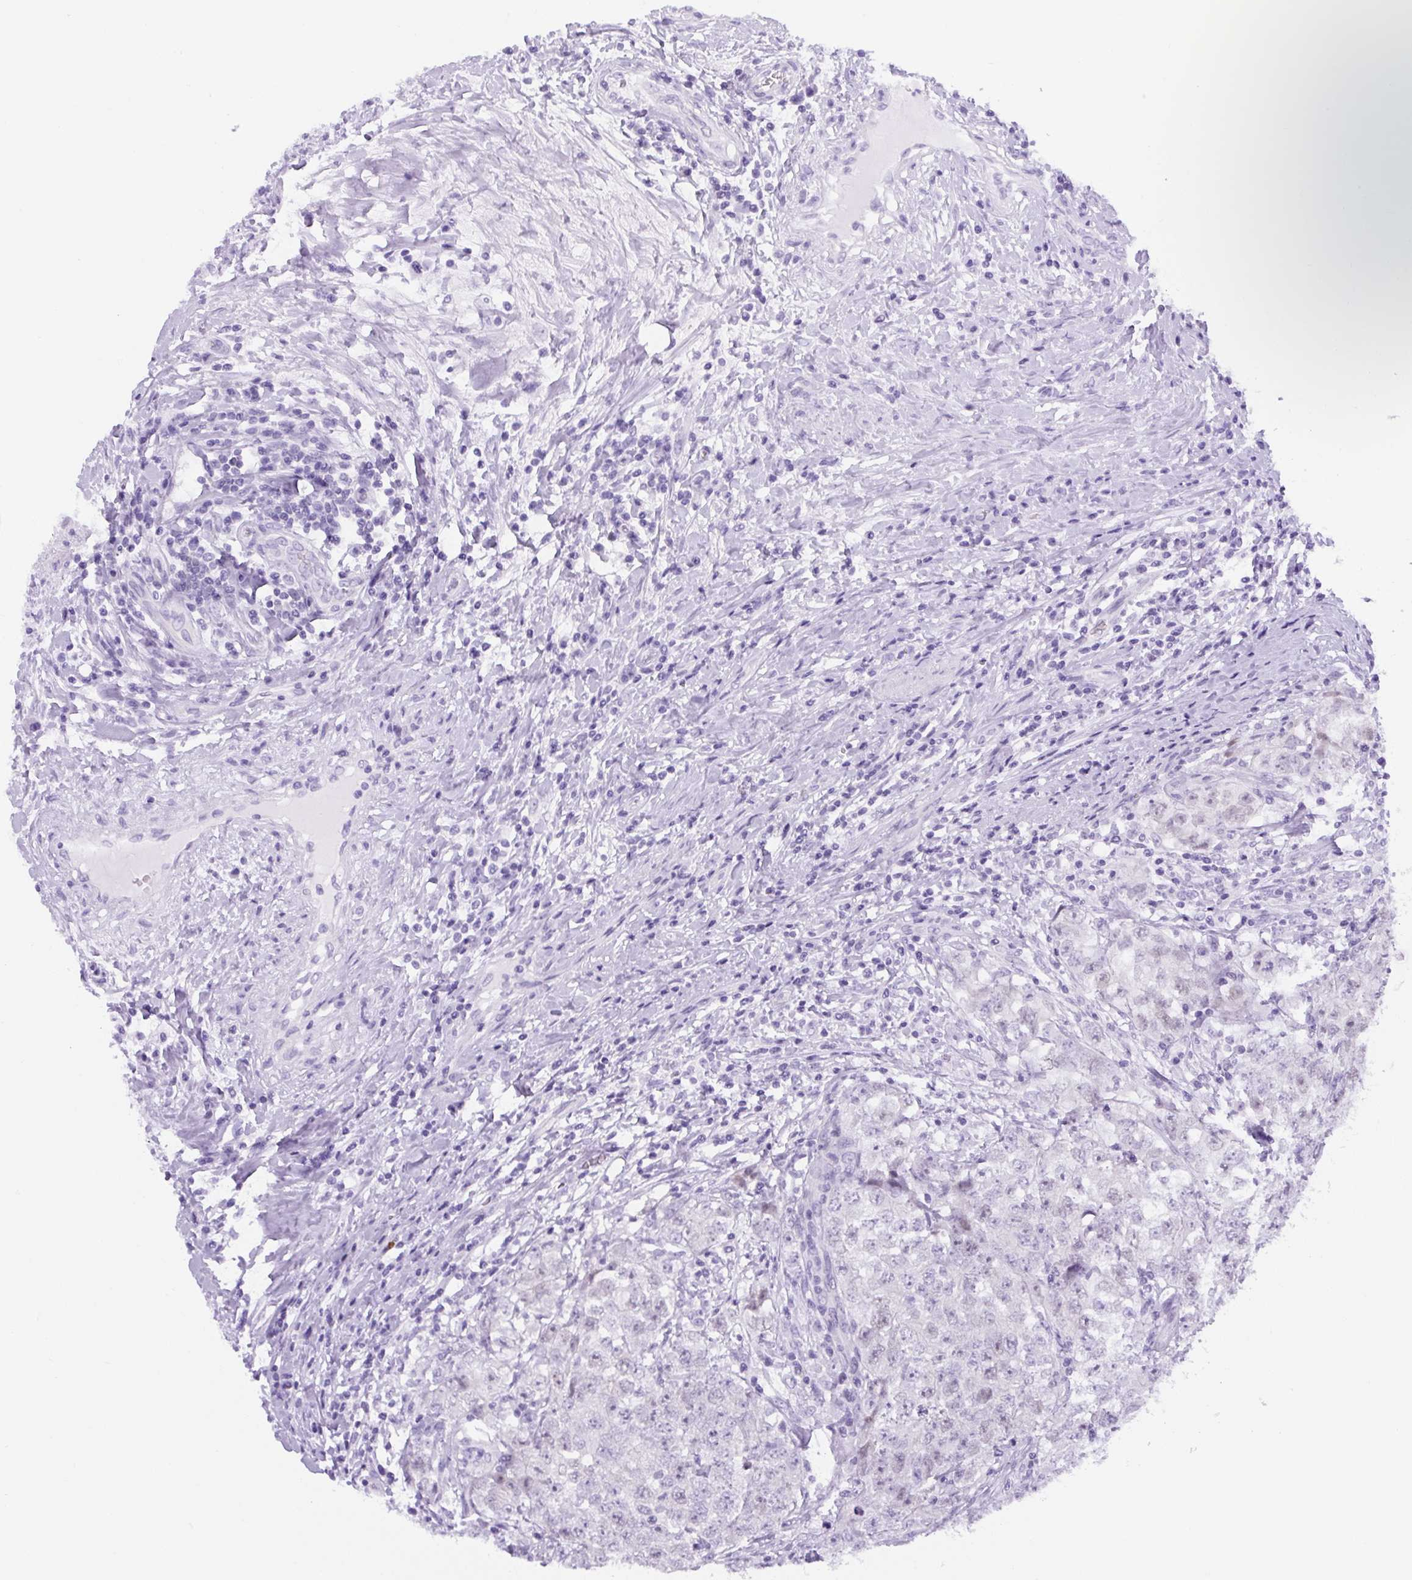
{"staining": {"intensity": "negative", "quantity": "none", "location": "none"}, "tissue": "testis cancer", "cell_type": "Tumor cells", "image_type": "cancer", "snomed": [{"axis": "morphology", "description": "Seminoma, NOS"}, {"axis": "morphology", "description": "Carcinoma, Embryonal, NOS"}, {"axis": "topography", "description": "Testis"}], "caption": "Immunohistochemistry micrograph of neoplastic tissue: testis embryonal carcinoma stained with DAB (3,3'-diaminobenzidine) exhibits no significant protein expression in tumor cells.", "gene": "ADAMTS19", "patient": {"sex": "male", "age": 43}}